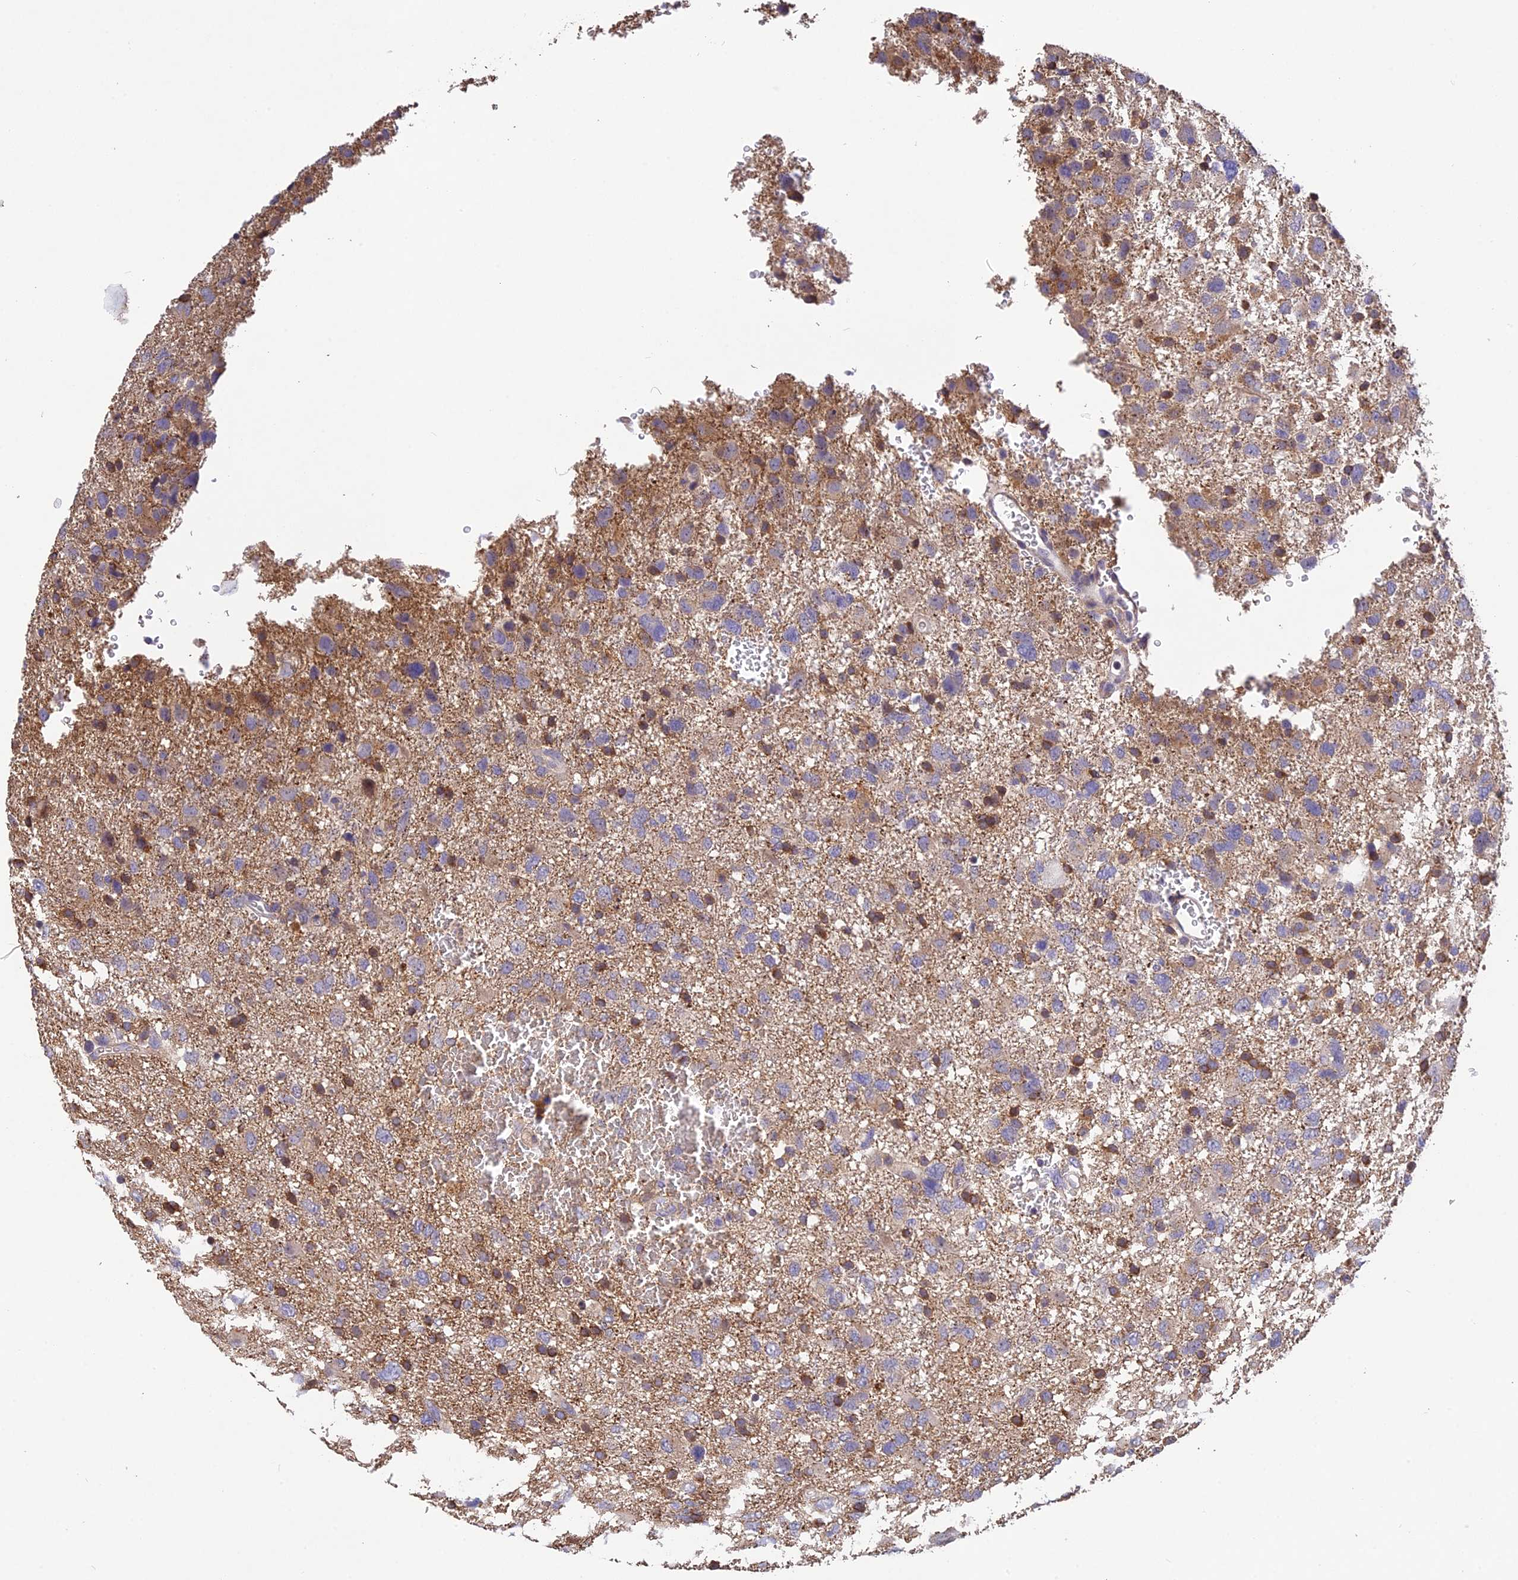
{"staining": {"intensity": "moderate", "quantity": "25%-75%", "location": "cytoplasmic/membranous"}, "tissue": "glioma", "cell_type": "Tumor cells", "image_type": "cancer", "snomed": [{"axis": "morphology", "description": "Glioma, malignant, High grade"}, {"axis": "topography", "description": "Brain"}], "caption": "IHC (DAB) staining of malignant glioma (high-grade) exhibits moderate cytoplasmic/membranous protein expression in about 25%-75% of tumor cells.", "gene": "DENND5B", "patient": {"sex": "male", "age": 61}}